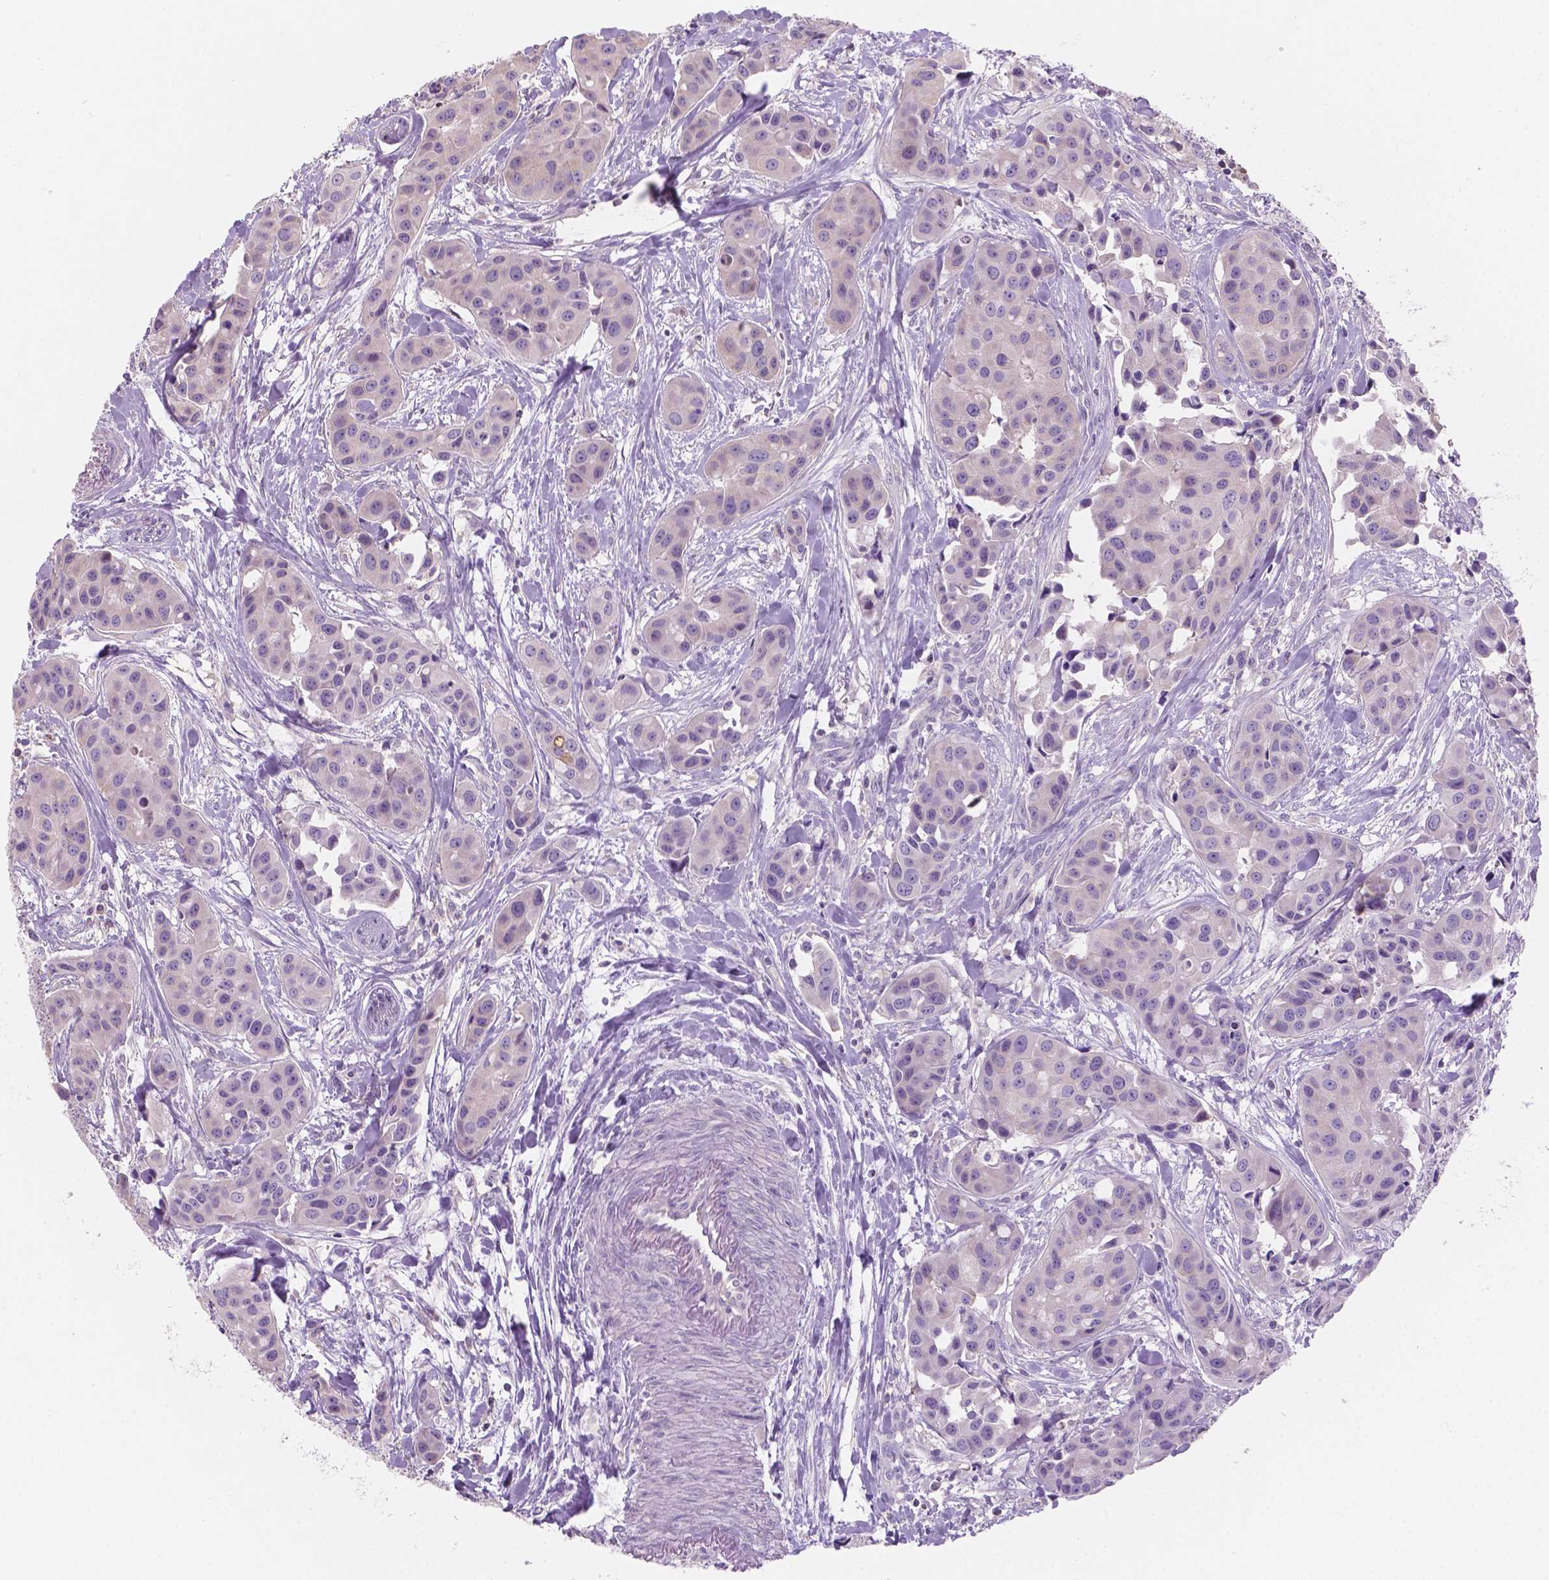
{"staining": {"intensity": "negative", "quantity": "none", "location": "none"}, "tissue": "head and neck cancer", "cell_type": "Tumor cells", "image_type": "cancer", "snomed": [{"axis": "morphology", "description": "Adenocarcinoma, NOS"}, {"axis": "topography", "description": "Head-Neck"}], "caption": "Immunohistochemistry (IHC) of head and neck cancer demonstrates no positivity in tumor cells.", "gene": "SBSN", "patient": {"sex": "male", "age": 76}}